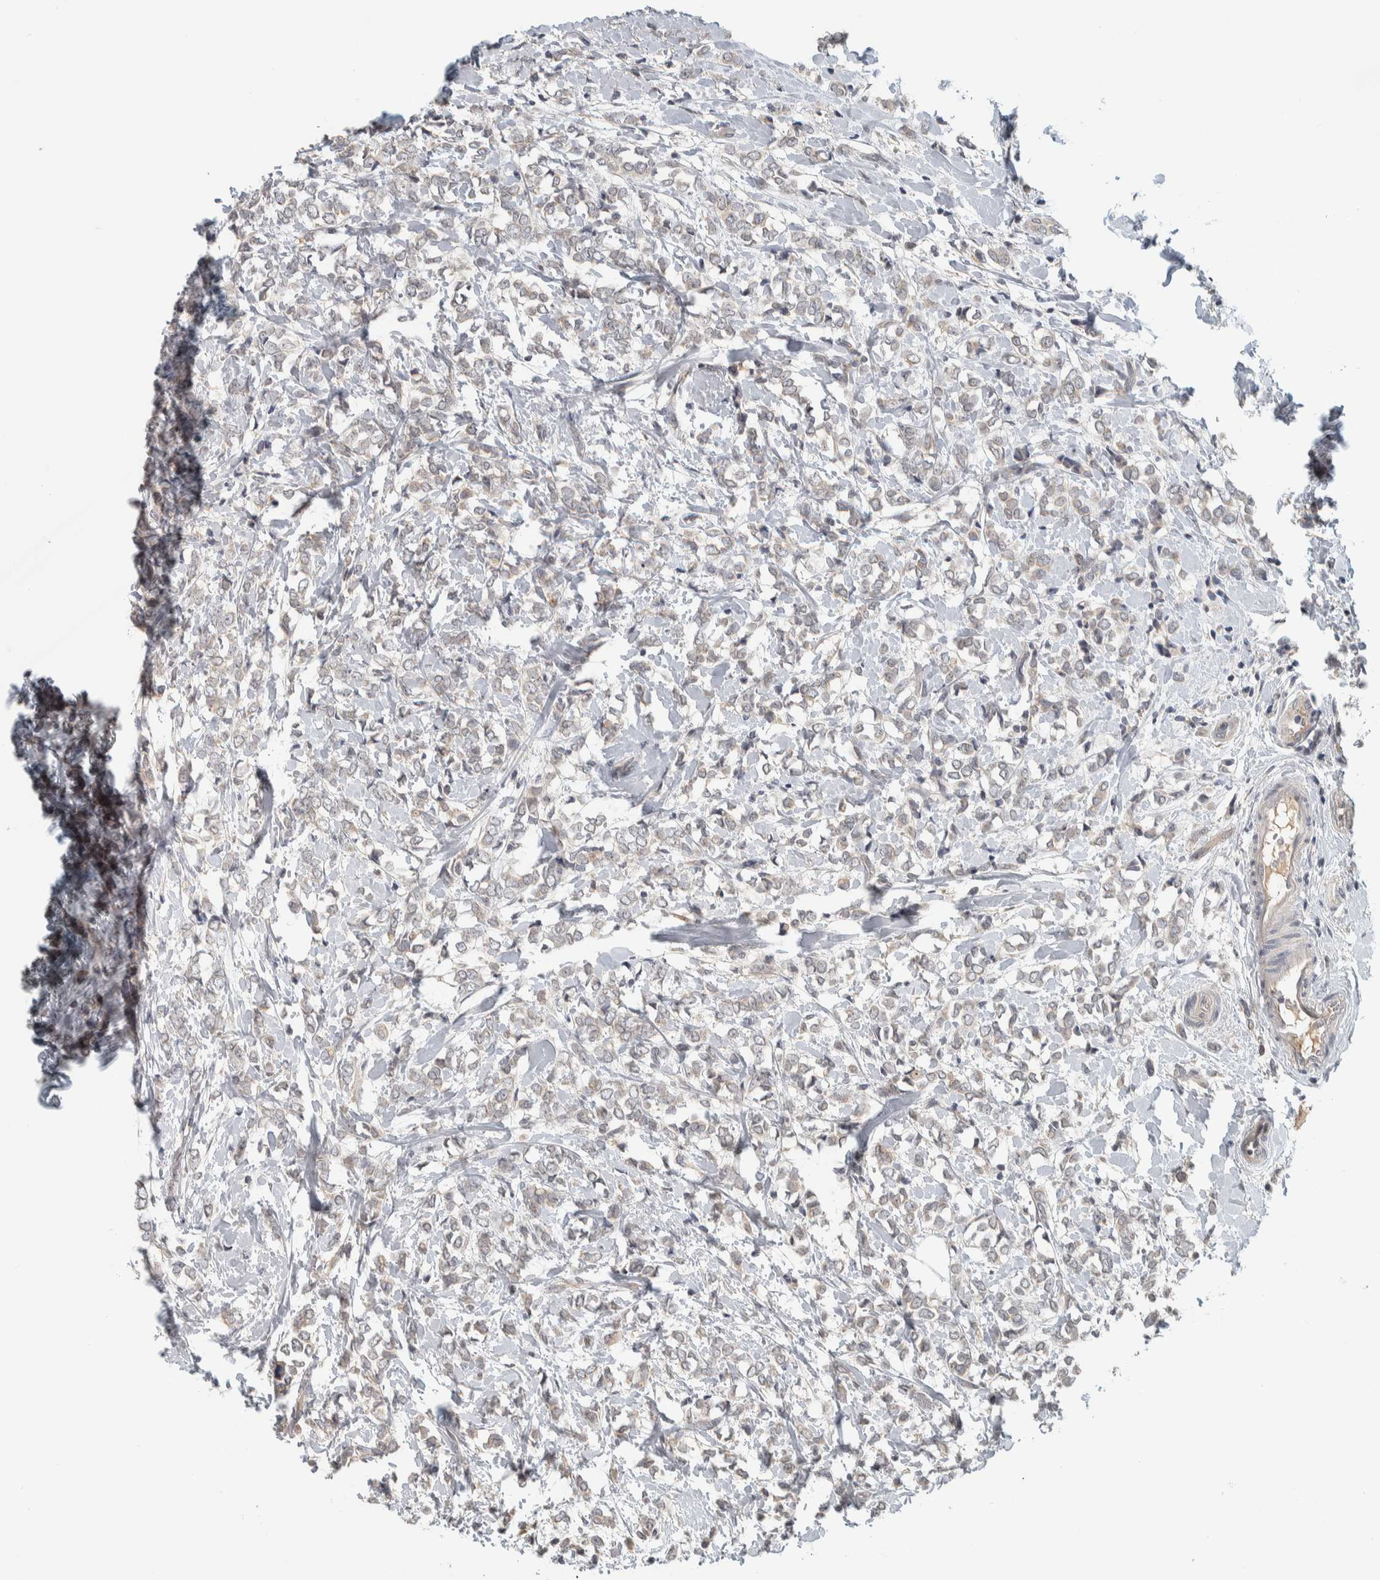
{"staining": {"intensity": "weak", "quantity": "<25%", "location": "nuclear"}, "tissue": "breast cancer", "cell_type": "Tumor cells", "image_type": "cancer", "snomed": [{"axis": "morphology", "description": "Normal tissue, NOS"}, {"axis": "morphology", "description": "Lobular carcinoma"}, {"axis": "topography", "description": "Breast"}], "caption": "A high-resolution image shows immunohistochemistry staining of breast cancer, which demonstrates no significant positivity in tumor cells.", "gene": "AFP", "patient": {"sex": "female", "age": 47}}